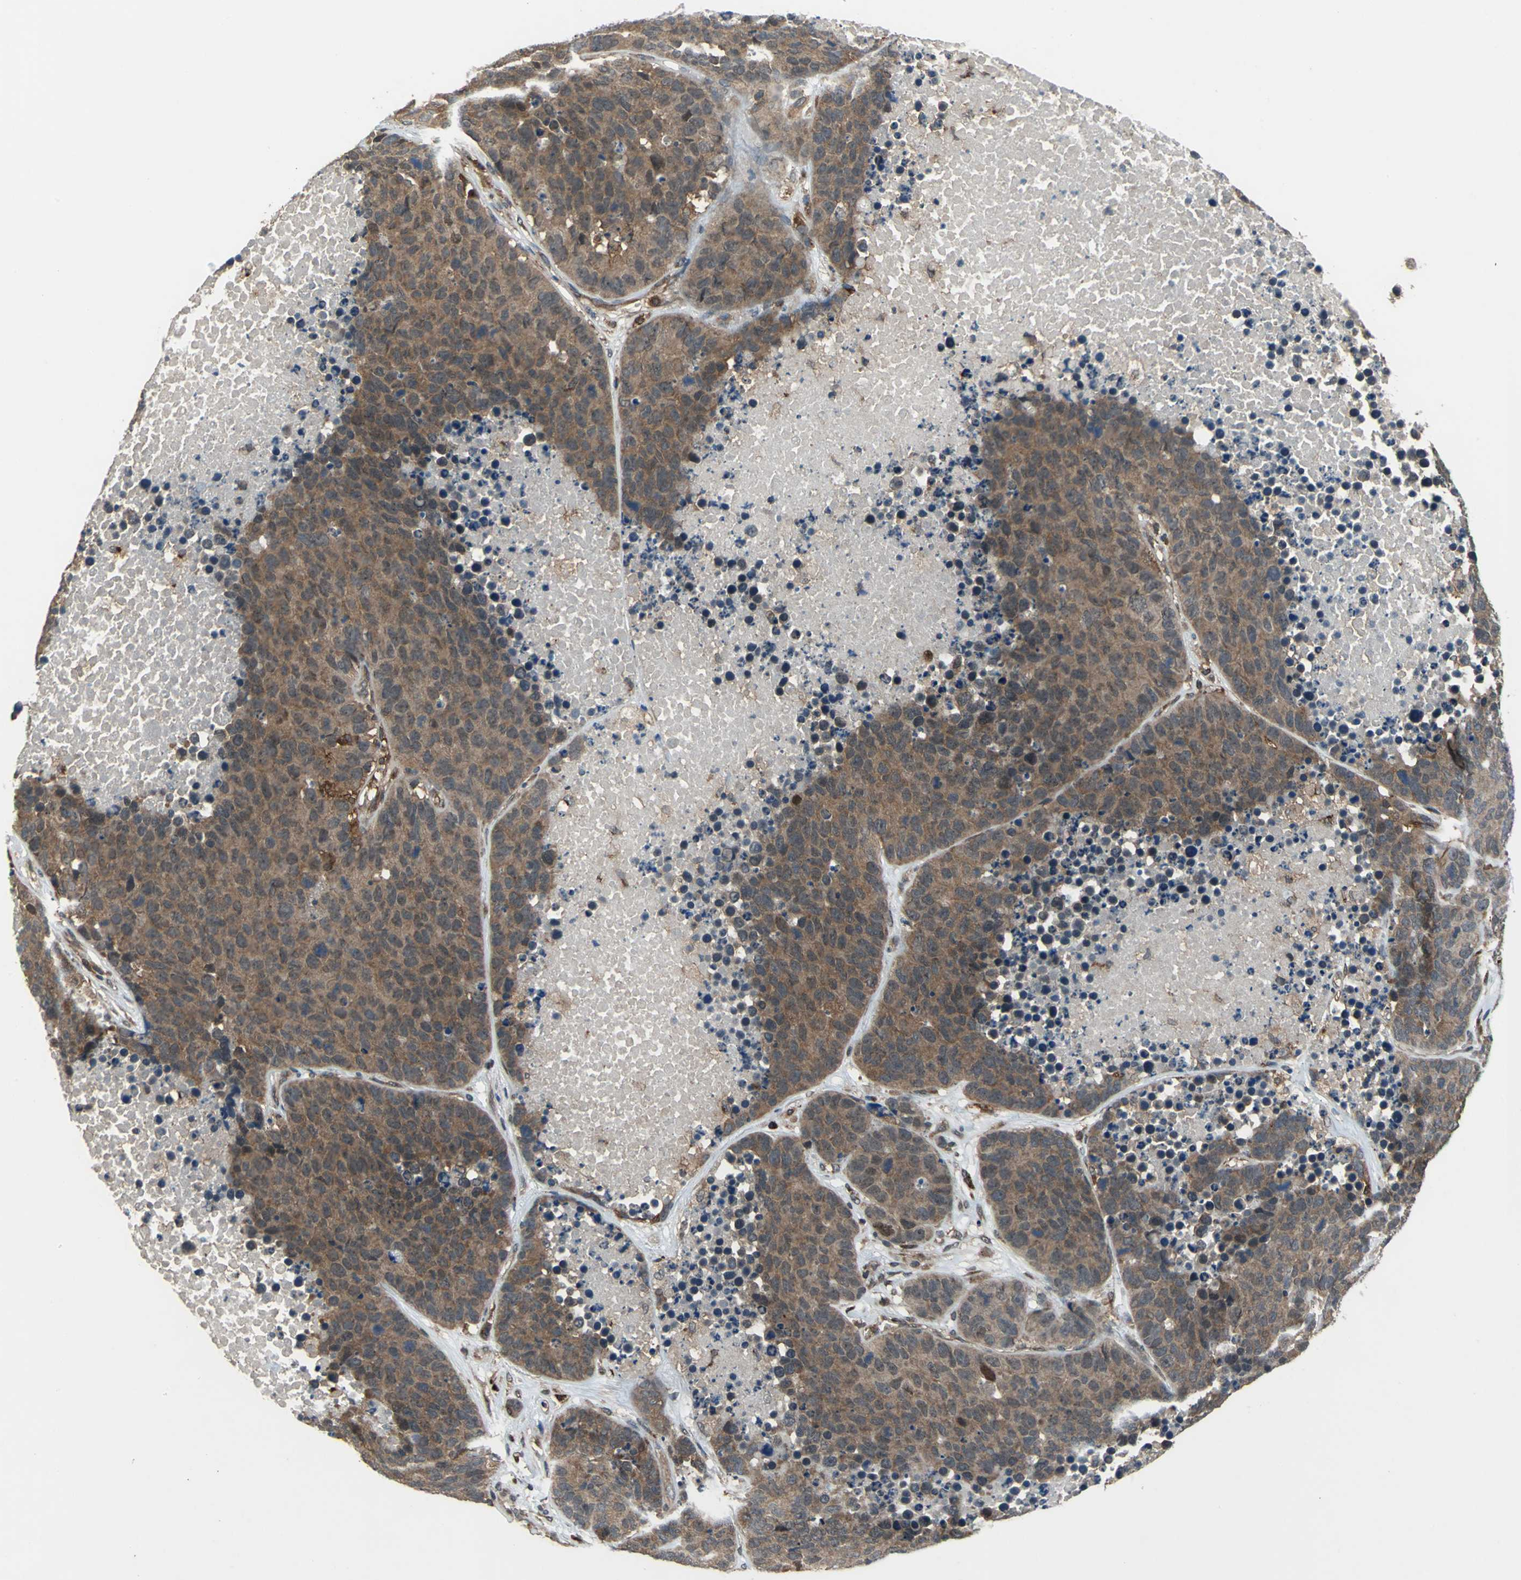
{"staining": {"intensity": "moderate", "quantity": ">75%", "location": "cytoplasmic/membranous"}, "tissue": "carcinoid", "cell_type": "Tumor cells", "image_type": "cancer", "snomed": [{"axis": "morphology", "description": "Carcinoid, malignant, NOS"}, {"axis": "topography", "description": "Lung"}], "caption": "IHC of human carcinoid (malignant) displays medium levels of moderate cytoplasmic/membranous expression in approximately >75% of tumor cells.", "gene": "NFKBIE", "patient": {"sex": "male", "age": 60}}